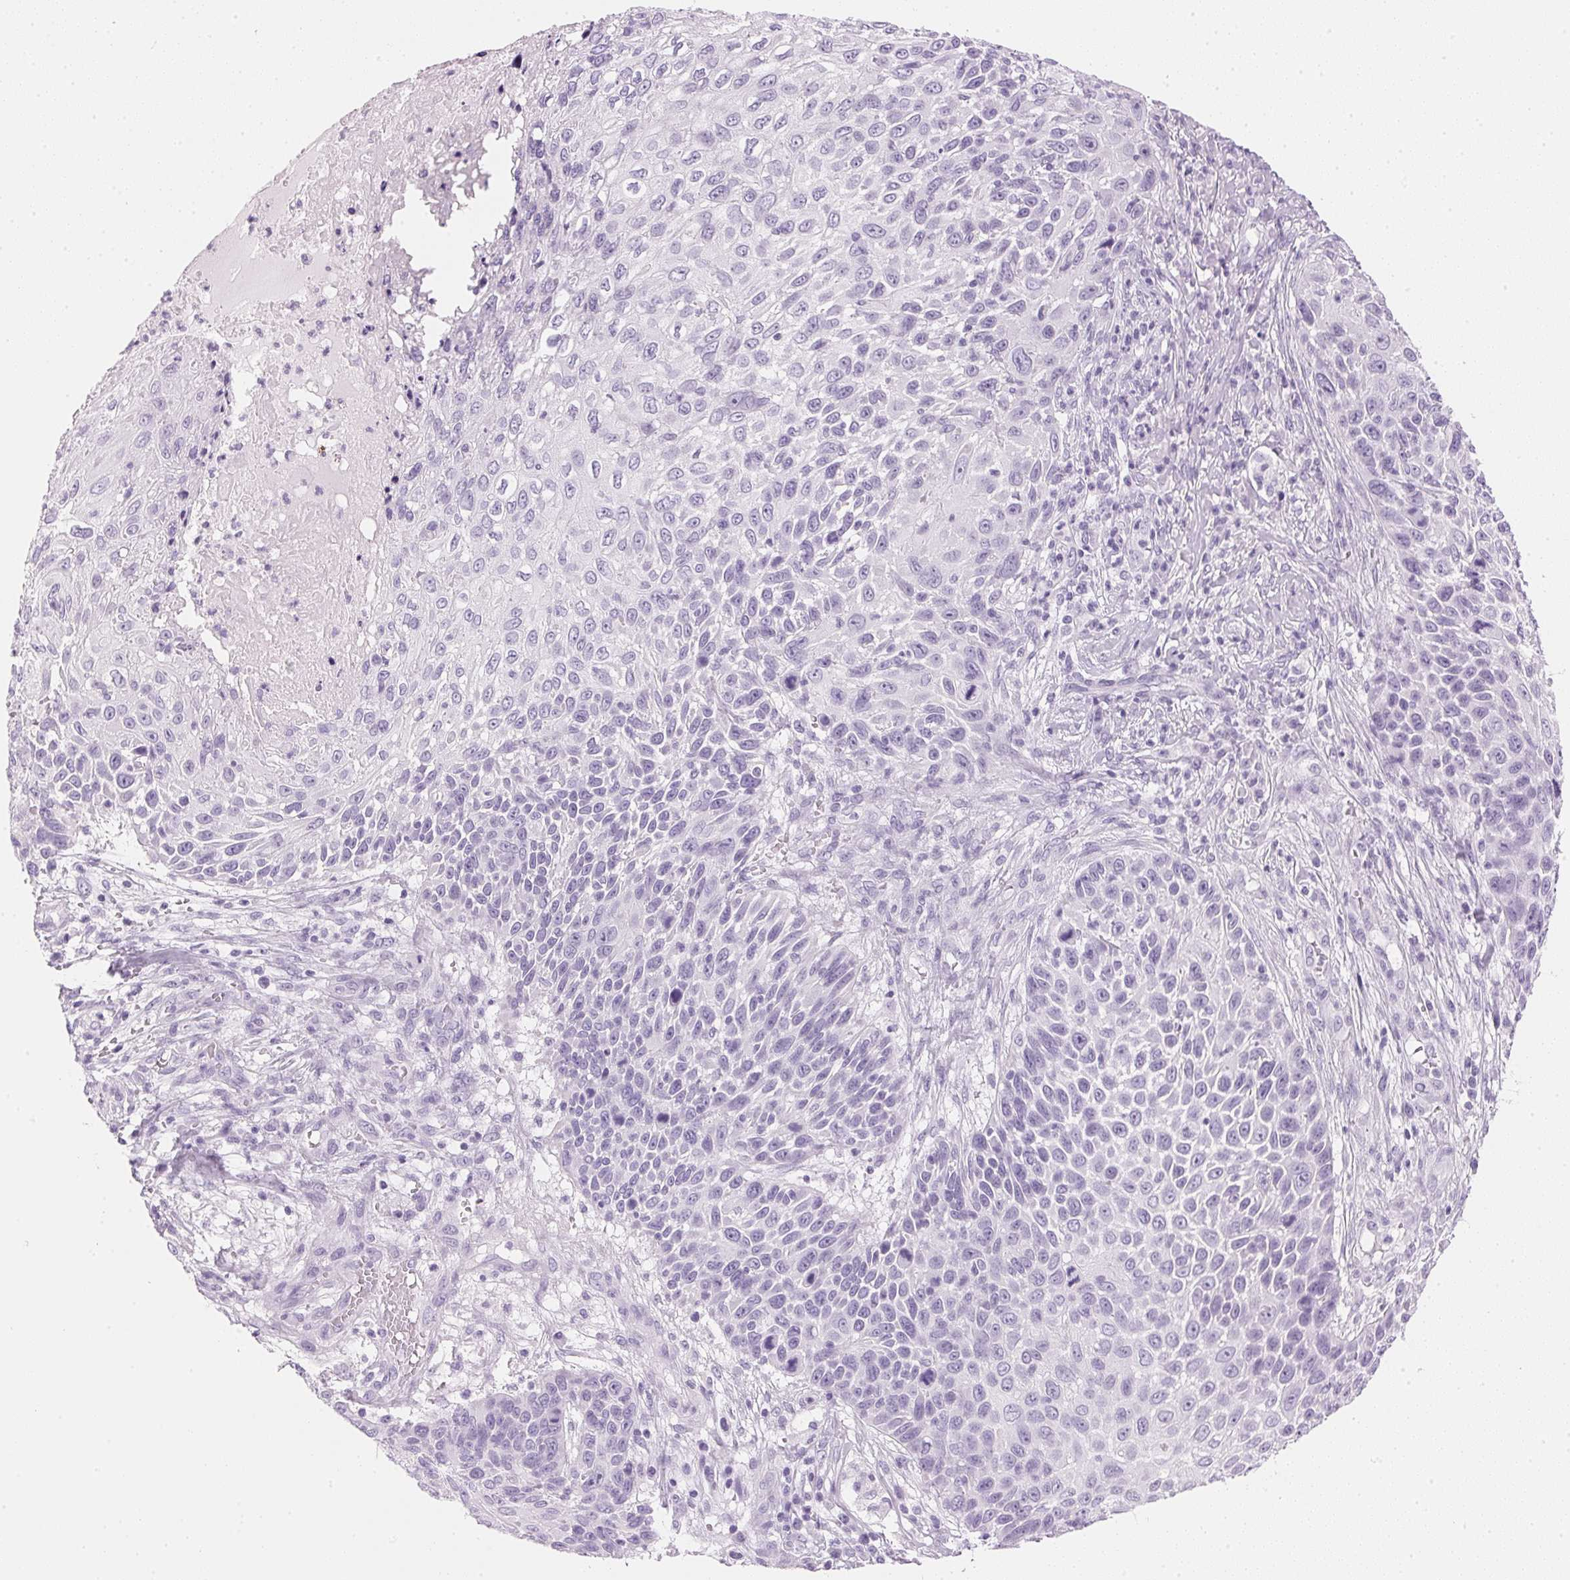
{"staining": {"intensity": "negative", "quantity": "none", "location": "none"}, "tissue": "skin cancer", "cell_type": "Tumor cells", "image_type": "cancer", "snomed": [{"axis": "morphology", "description": "Squamous cell carcinoma, NOS"}, {"axis": "topography", "description": "Skin"}], "caption": "A micrograph of squamous cell carcinoma (skin) stained for a protein reveals no brown staining in tumor cells. (Immunohistochemistry, brightfield microscopy, high magnification).", "gene": "IGFBP1", "patient": {"sex": "male", "age": 92}}